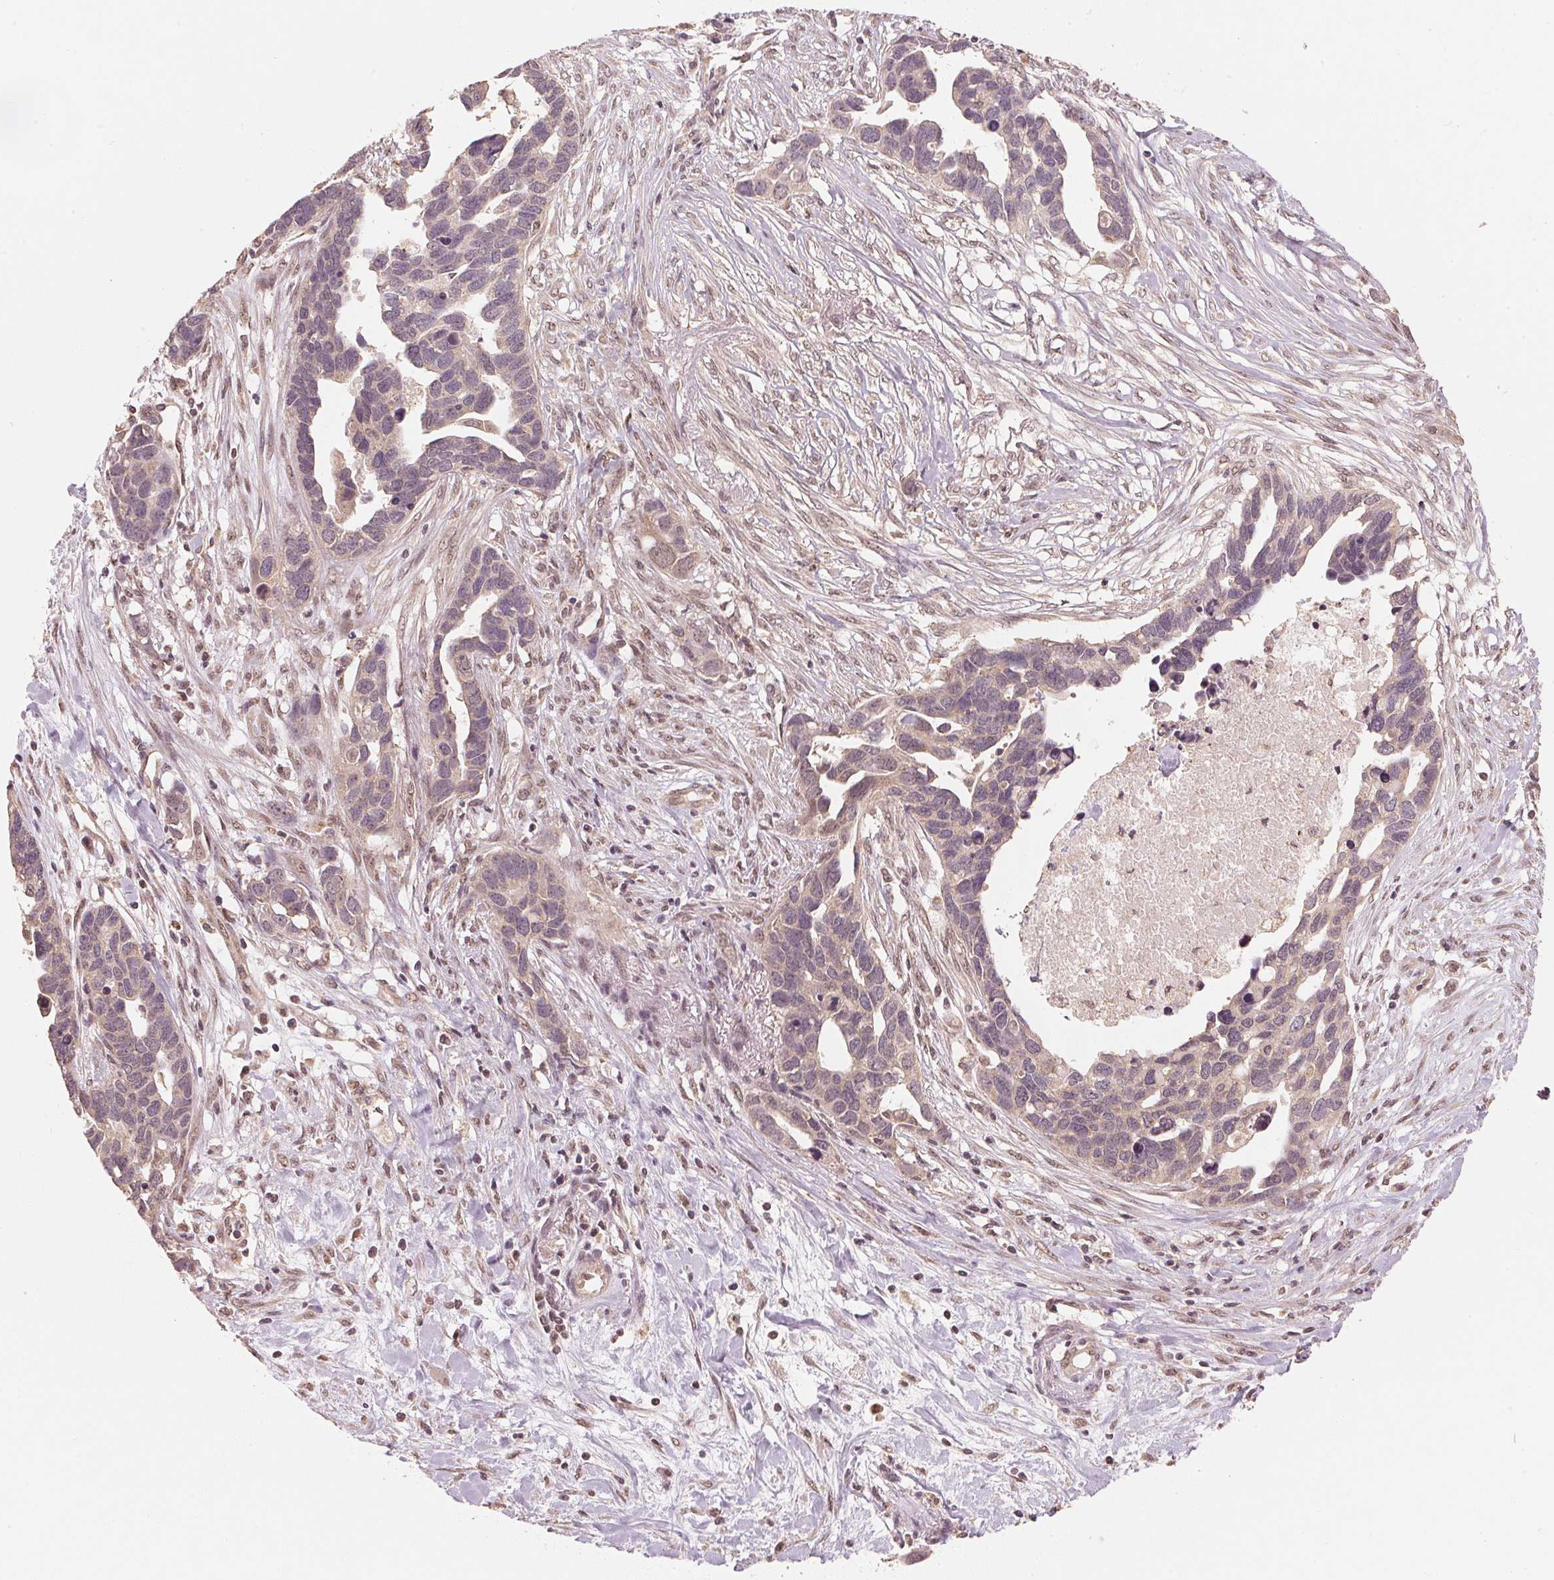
{"staining": {"intensity": "weak", "quantity": "<25%", "location": "cytoplasmic/membranous"}, "tissue": "ovarian cancer", "cell_type": "Tumor cells", "image_type": "cancer", "snomed": [{"axis": "morphology", "description": "Cystadenocarcinoma, serous, NOS"}, {"axis": "topography", "description": "Ovary"}], "caption": "DAB (3,3'-diaminobenzidine) immunohistochemical staining of human ovarian serous cystadenocarcinoma reveals no significant staining in tumor cells.", "gene": "C2orf73", "patient": {"sex": "female", "age": 54}}